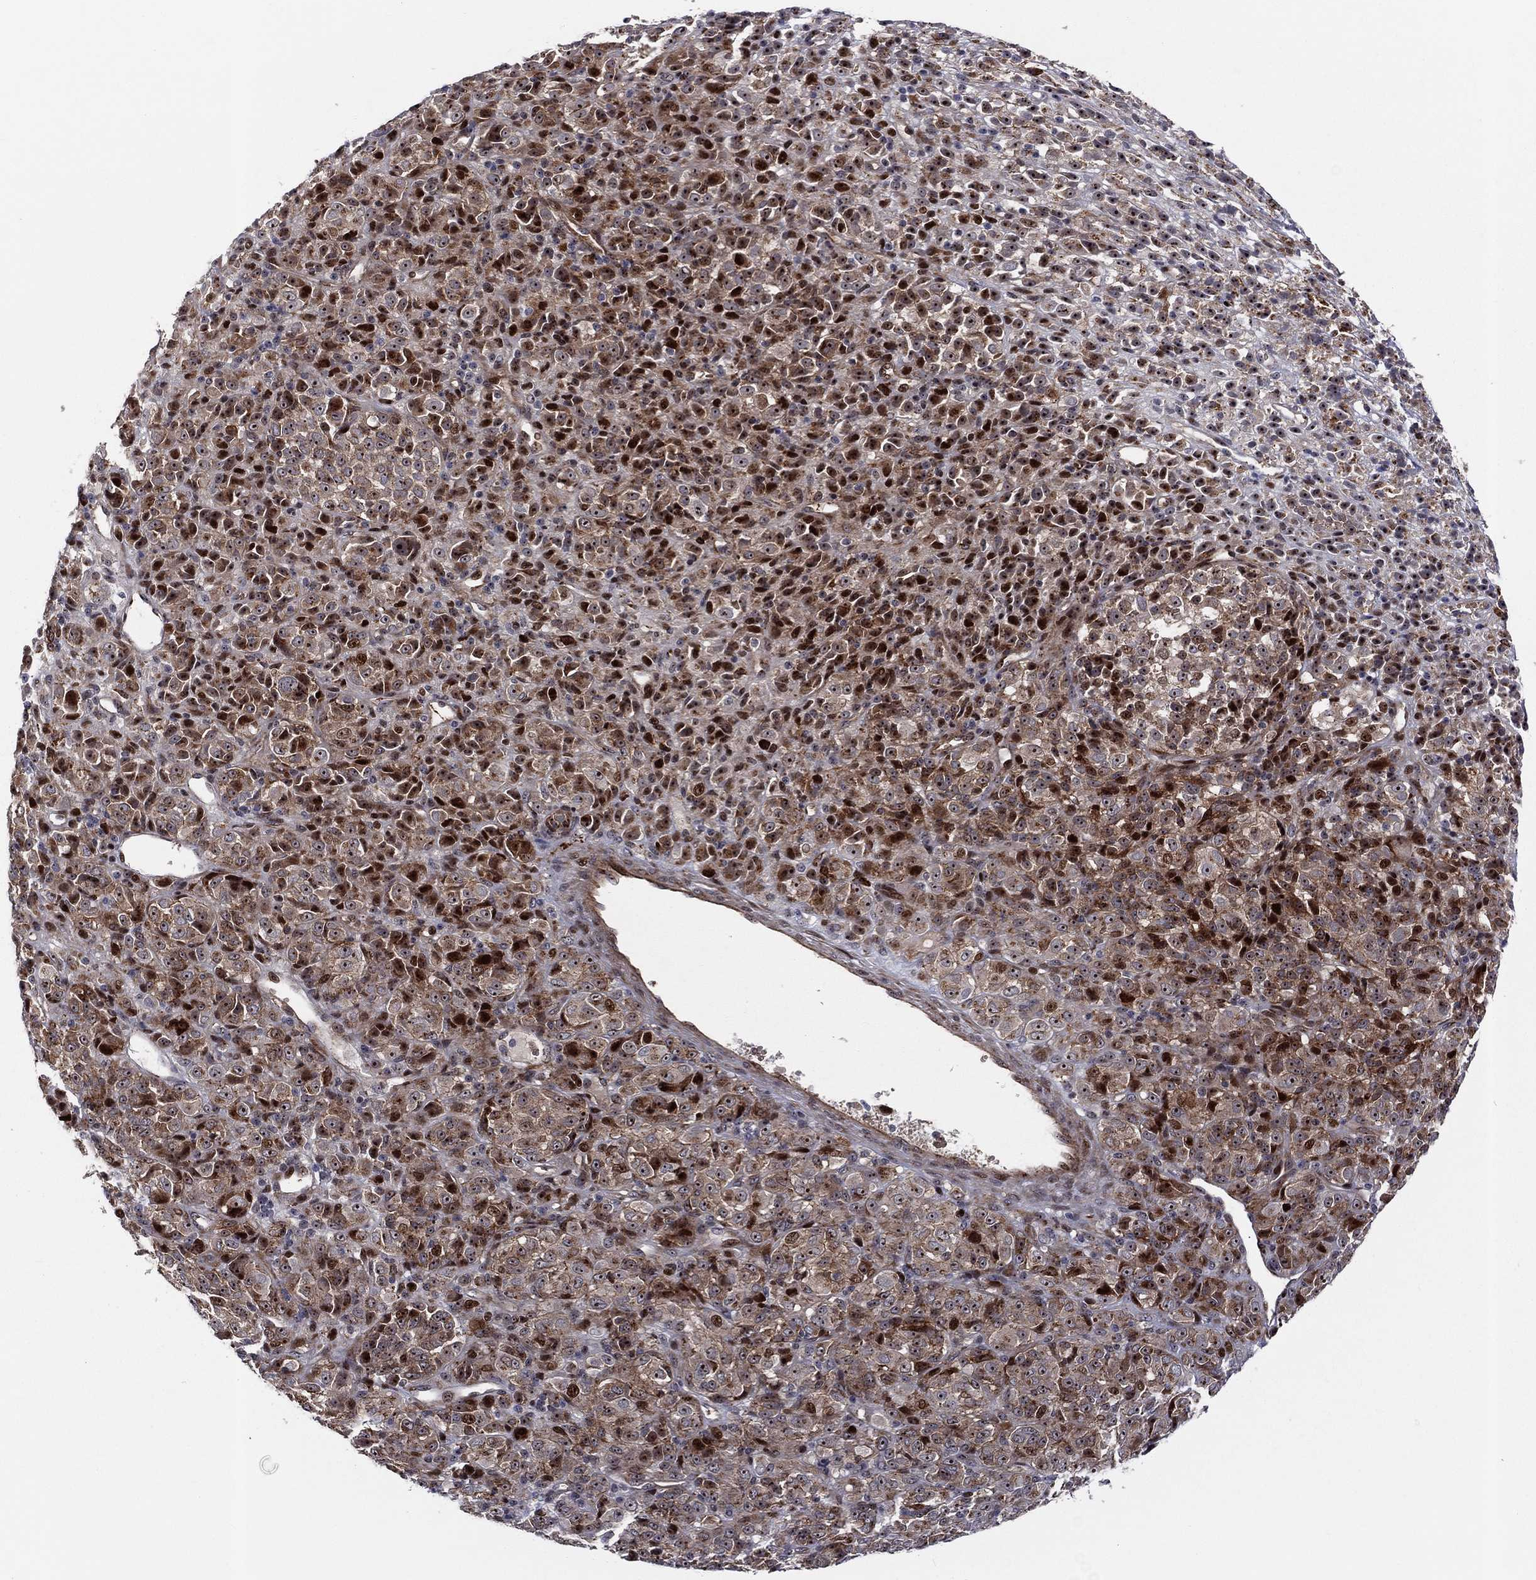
{"staining": {"intensity": "strong", "quantity": "<25%", "location": "nuclear"}, "tissue": "melanoma", "cell_type": "Tumor cells", "image_type": "cancer", "snomed": [{"axis": "morphology", "description": "Malignant melanoma, Metastatic site"}, {"axis": "topography", "description": "Brain"}], "caption": "Immunohistochemical staining of human melanoma reveals strong nuclear protein expression in about <25% of tumor cells.", "gene": "VHL", "patient": {"sex": "female", "age": 56}}